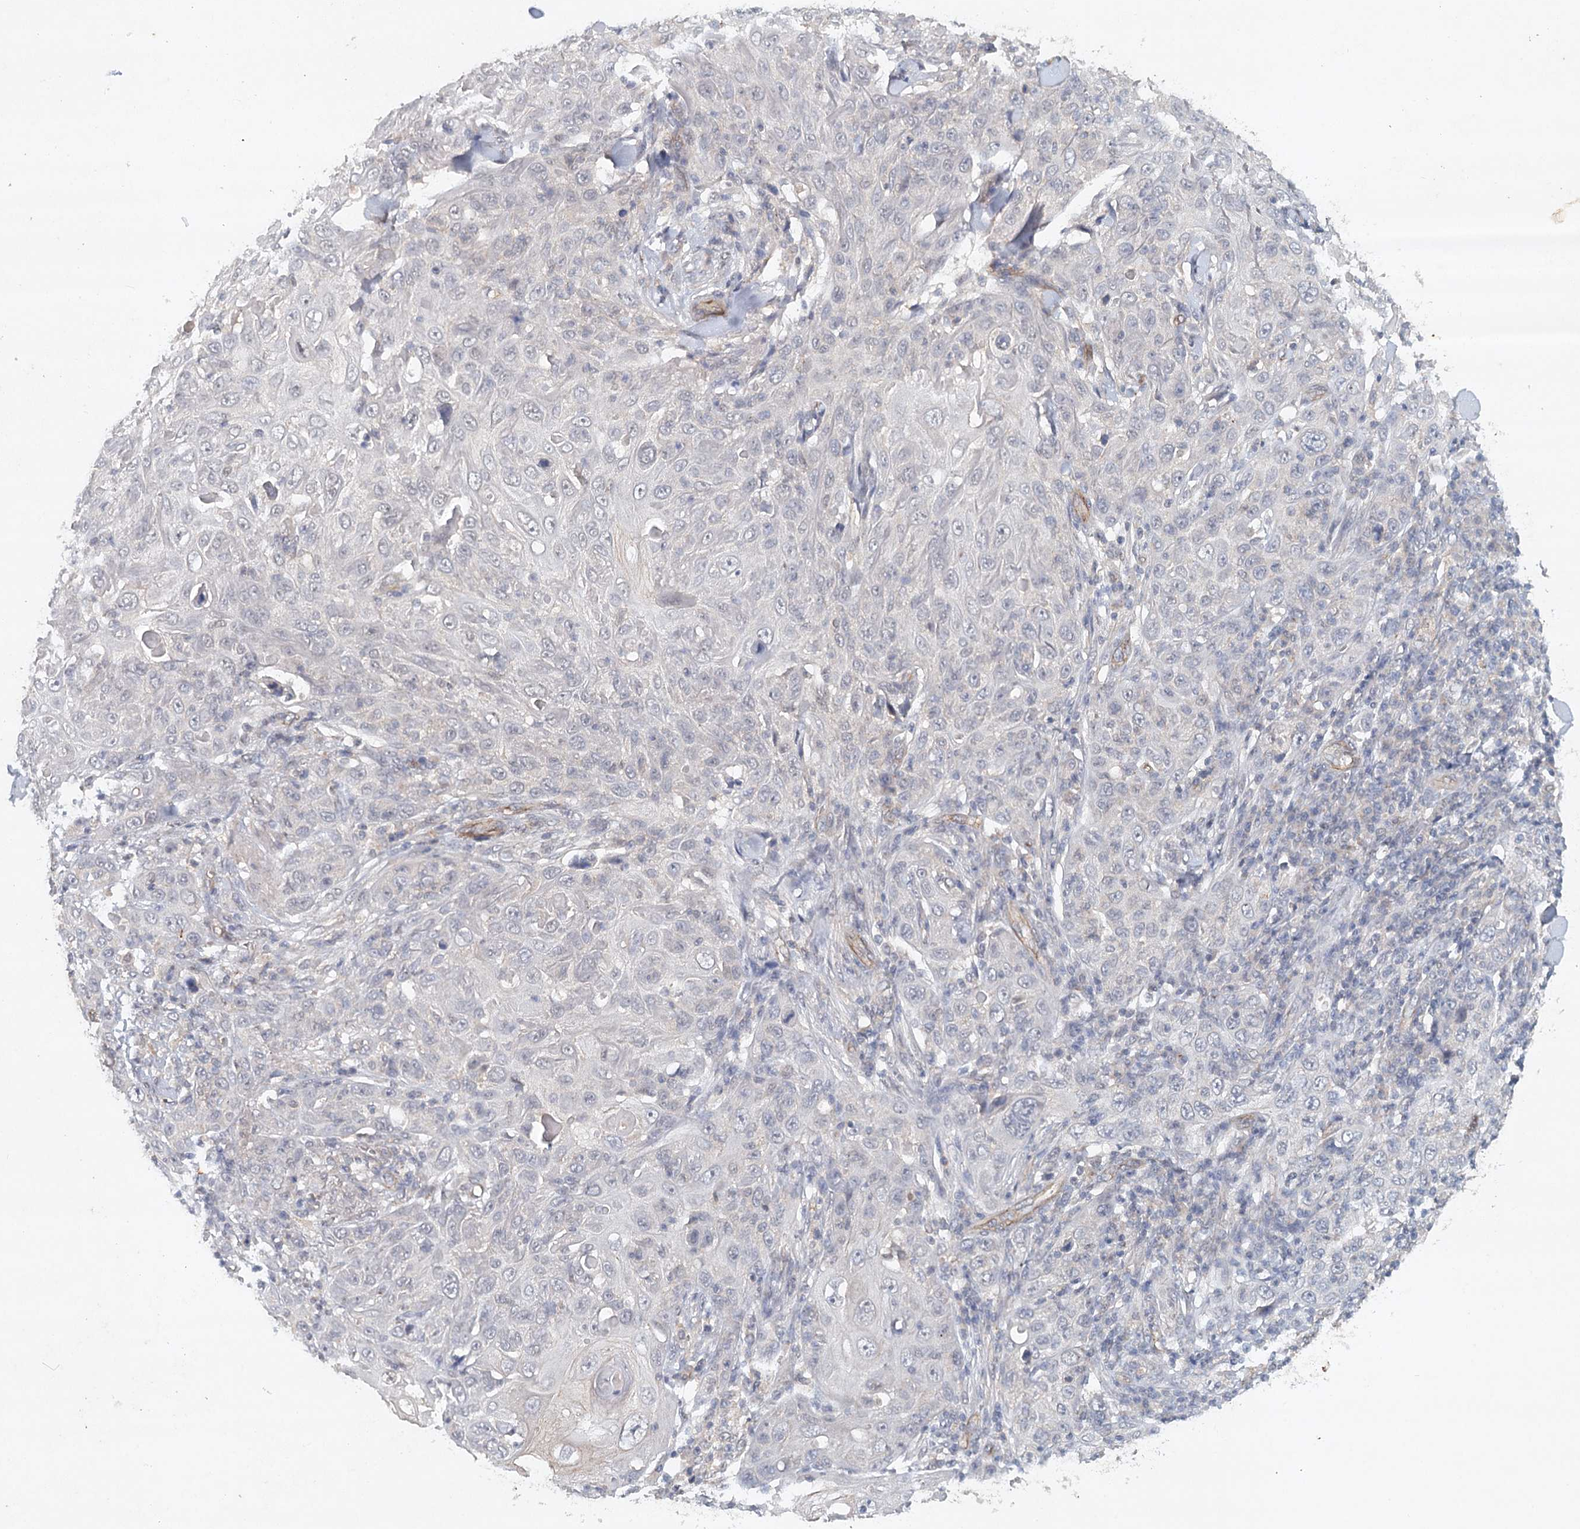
{"staining": {"intensity": "negative", "quantity": "none", "location": "none"}, "tissue": "skin cancer", "cell_type": "Tumor cells", "image_type": "cancer", "snomed": [{"axis": "morphology", "description": "Squamous cell carcinoma, NOS"}, {"axis": "topography", "description": "Skin"}], "caption": "High magnification brightfield microscopy of skin cancer (squamous cell carcinoma) stained with DAB (3,3'-diaminobenzidine) (brown) and counterstained with hematoxylin (blue): tumor cells show no significant staining.", "gene": "SYNPO", "patient": {"sex": "female", "age": 88}}